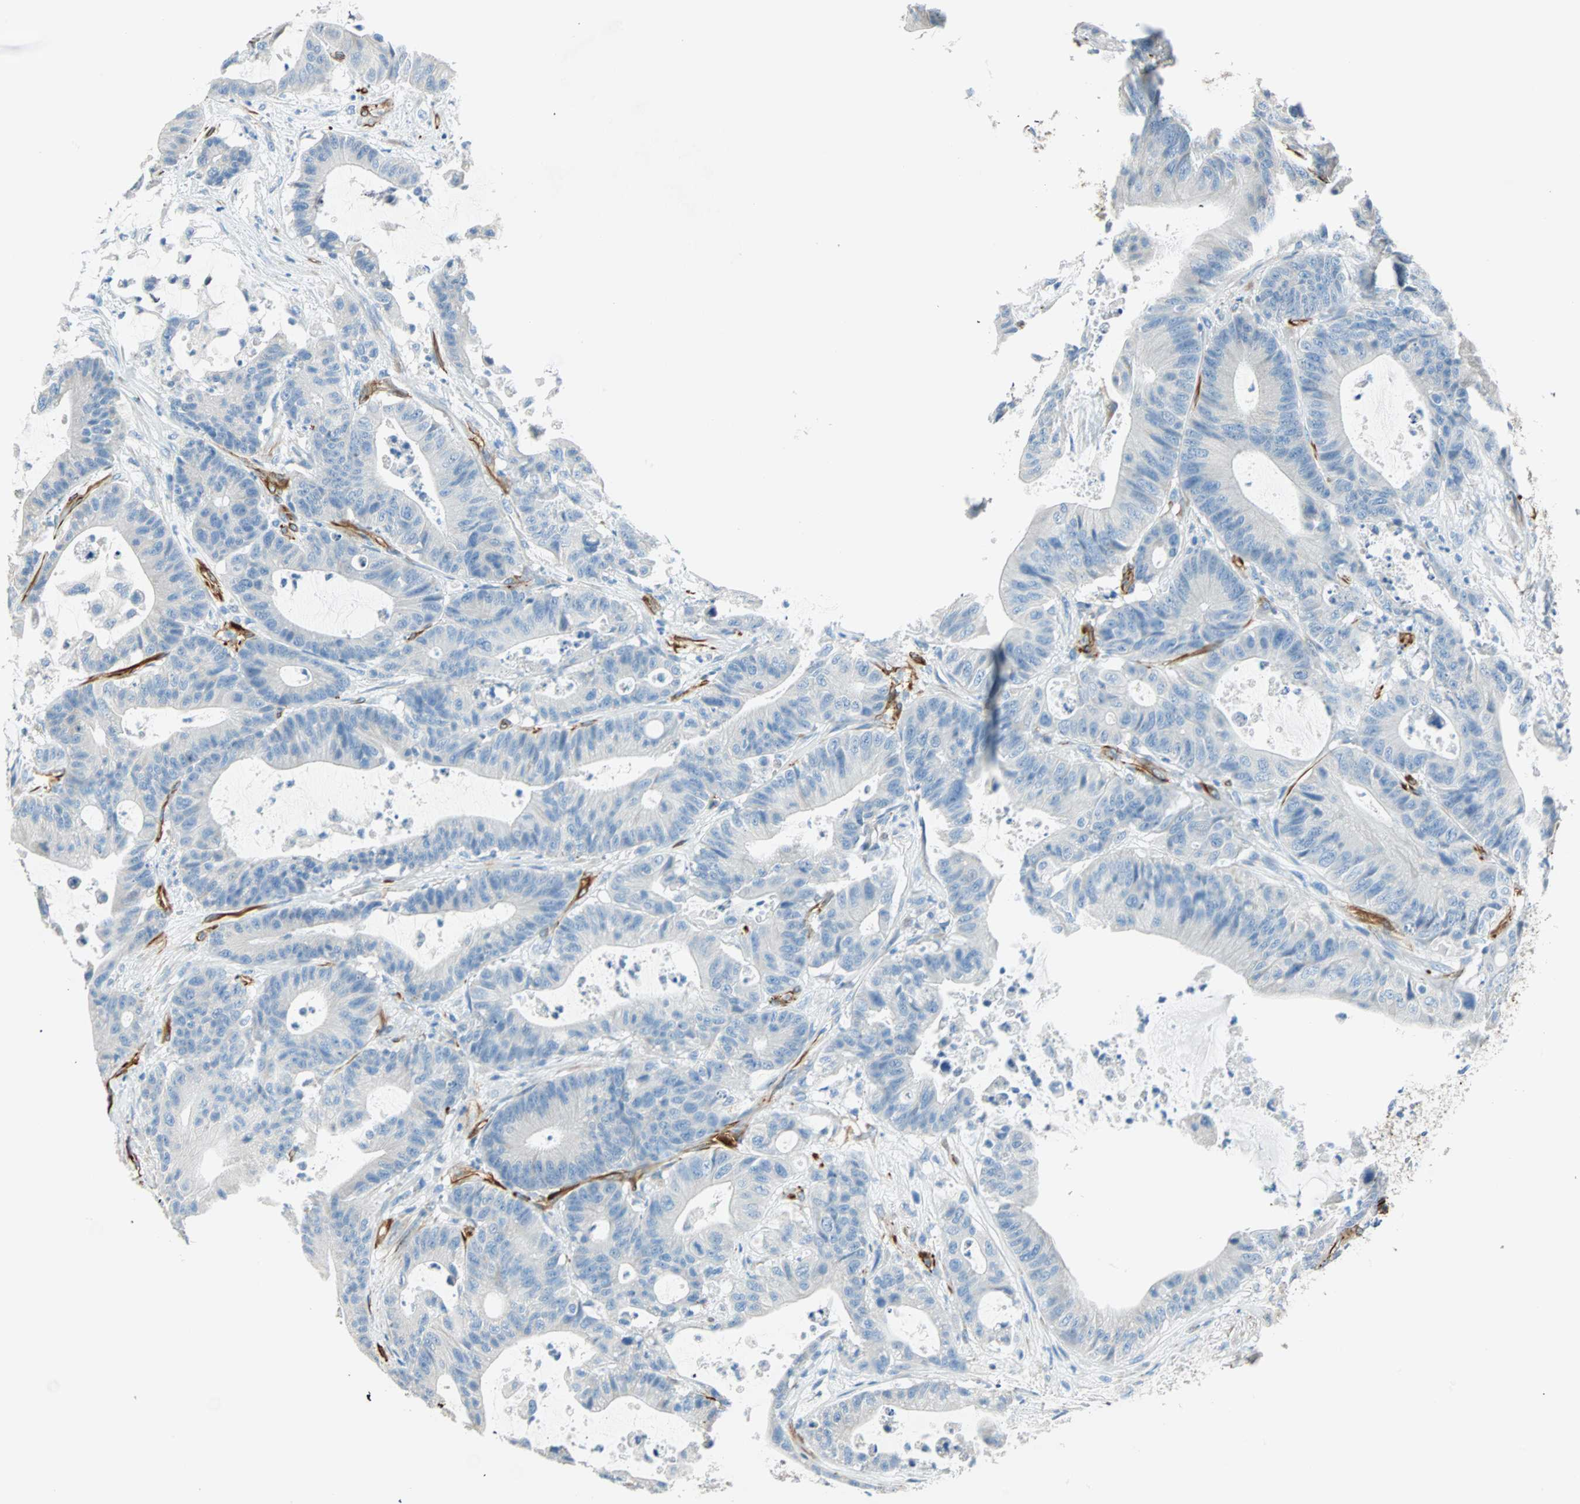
{"staining": {"intensity": "negative", "quantity": "none", "location": "none"}, "tissue": "colorectal cancer", "cell_type": "Tumor cells", "image_type": "cancer", "snomed": [{"axis": "morphology", "description": "Adenocarcinoma, NOS"}, {"axis": "topography", "description": "Colon"}], "caption": "Photomicrograph shows no significant protein positivity in tumor cells of adenocarcinoma (colorectal).", "gene": "NES", "patient": {"sex": "female", "age": 84}}